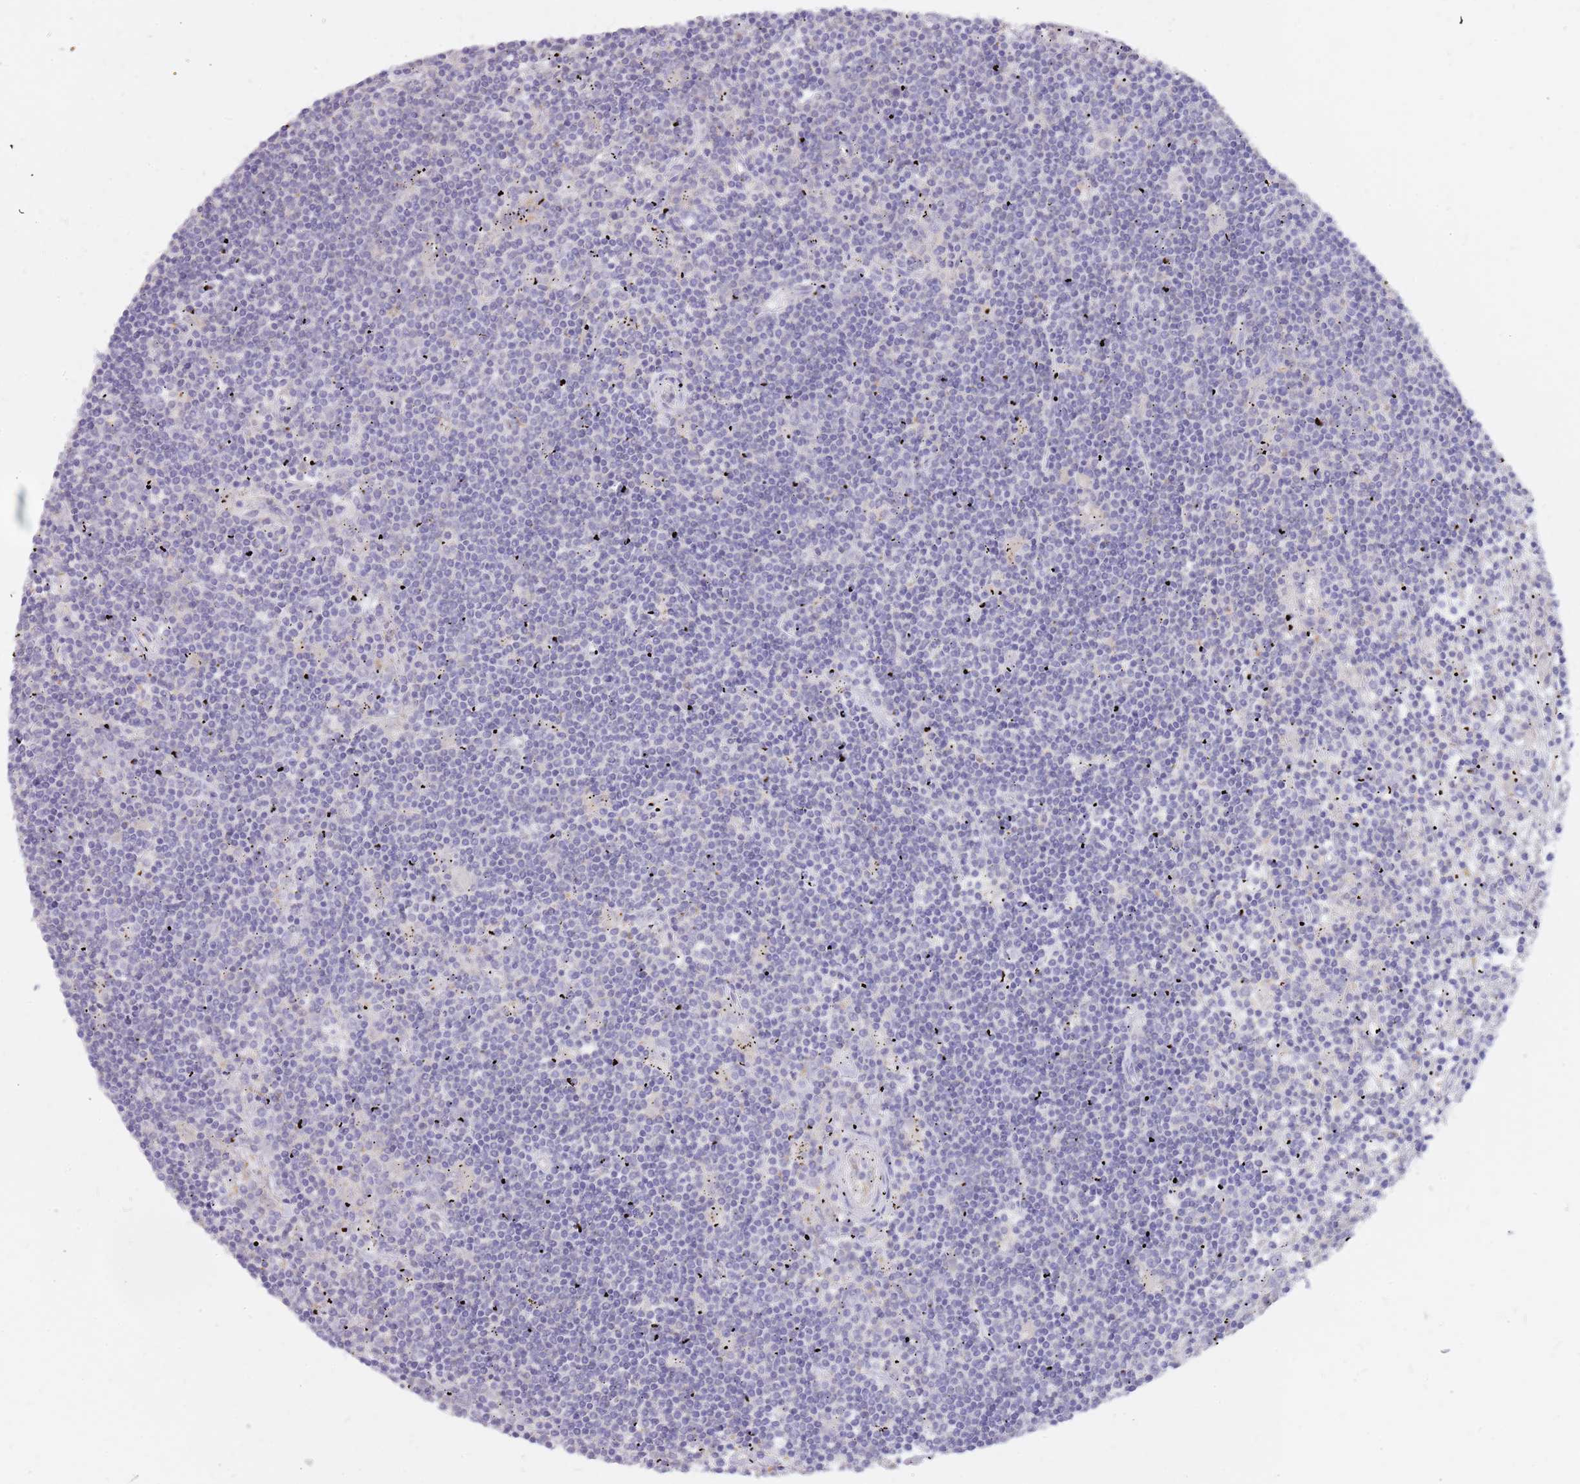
{"staining": {"intensity": "negative", "quantity": "none", "location": "none"}, "tissue": "lymphoma", "cell_type": "Tumor cells", "image_type": "cancer", "snomed": [{"axis": "morphology", "description": "Malignant lymphoma, non-Hodgkin's type, Low grade"}, {"axis": "topography", "description": "Spleen"}], "caption": "DAB immunohistochemical staining of low-grade malignant lymphoma, non-Hodgkin's type displays no significant staining in tumor cells.", "gene": "AP5S1", "patient": {"sex": "male", "age": 76}}